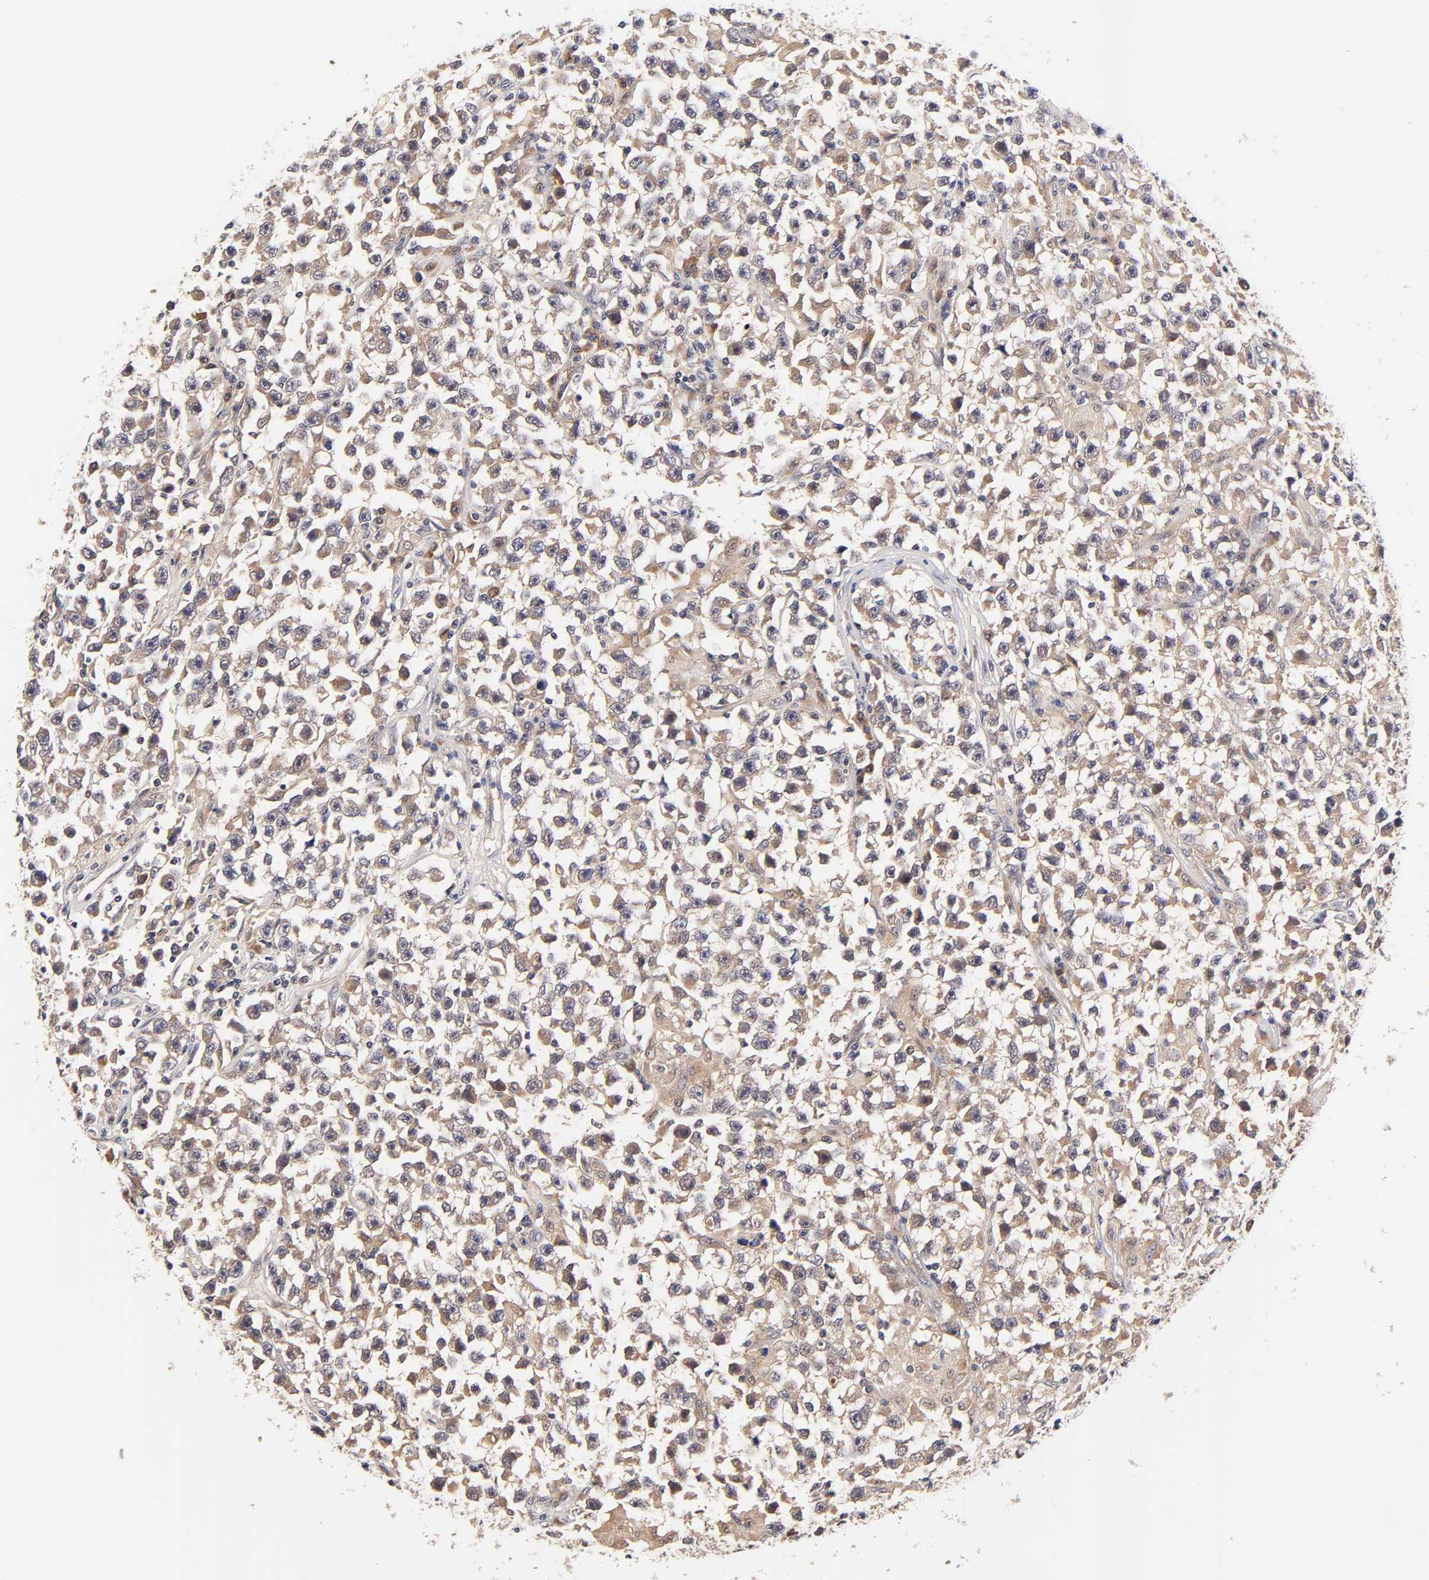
{"staining": {"intensity": "moderate", "quantity": ">75%", "location": "cytoplasmic/membranous"}, "tissue": "testis cancer", "cell_type": "Tumor cells", "image_type": "cancer", "snomed": [{"axis": "morphology", "description": "Seminoma, NOS"}, {"axis": "topography", "description": "Testis"}], "caption": "A brown stain highlights moderate cytoplasmic/membranous staining of a protein in testis seminoma tumor cells. The staining was performed using DAB, with brown indicating positive protein expression. Nuclei are stained blue with hematoxylin.", "gene": "TXNL1", "patient": {"sex": "male", "age": 33}}